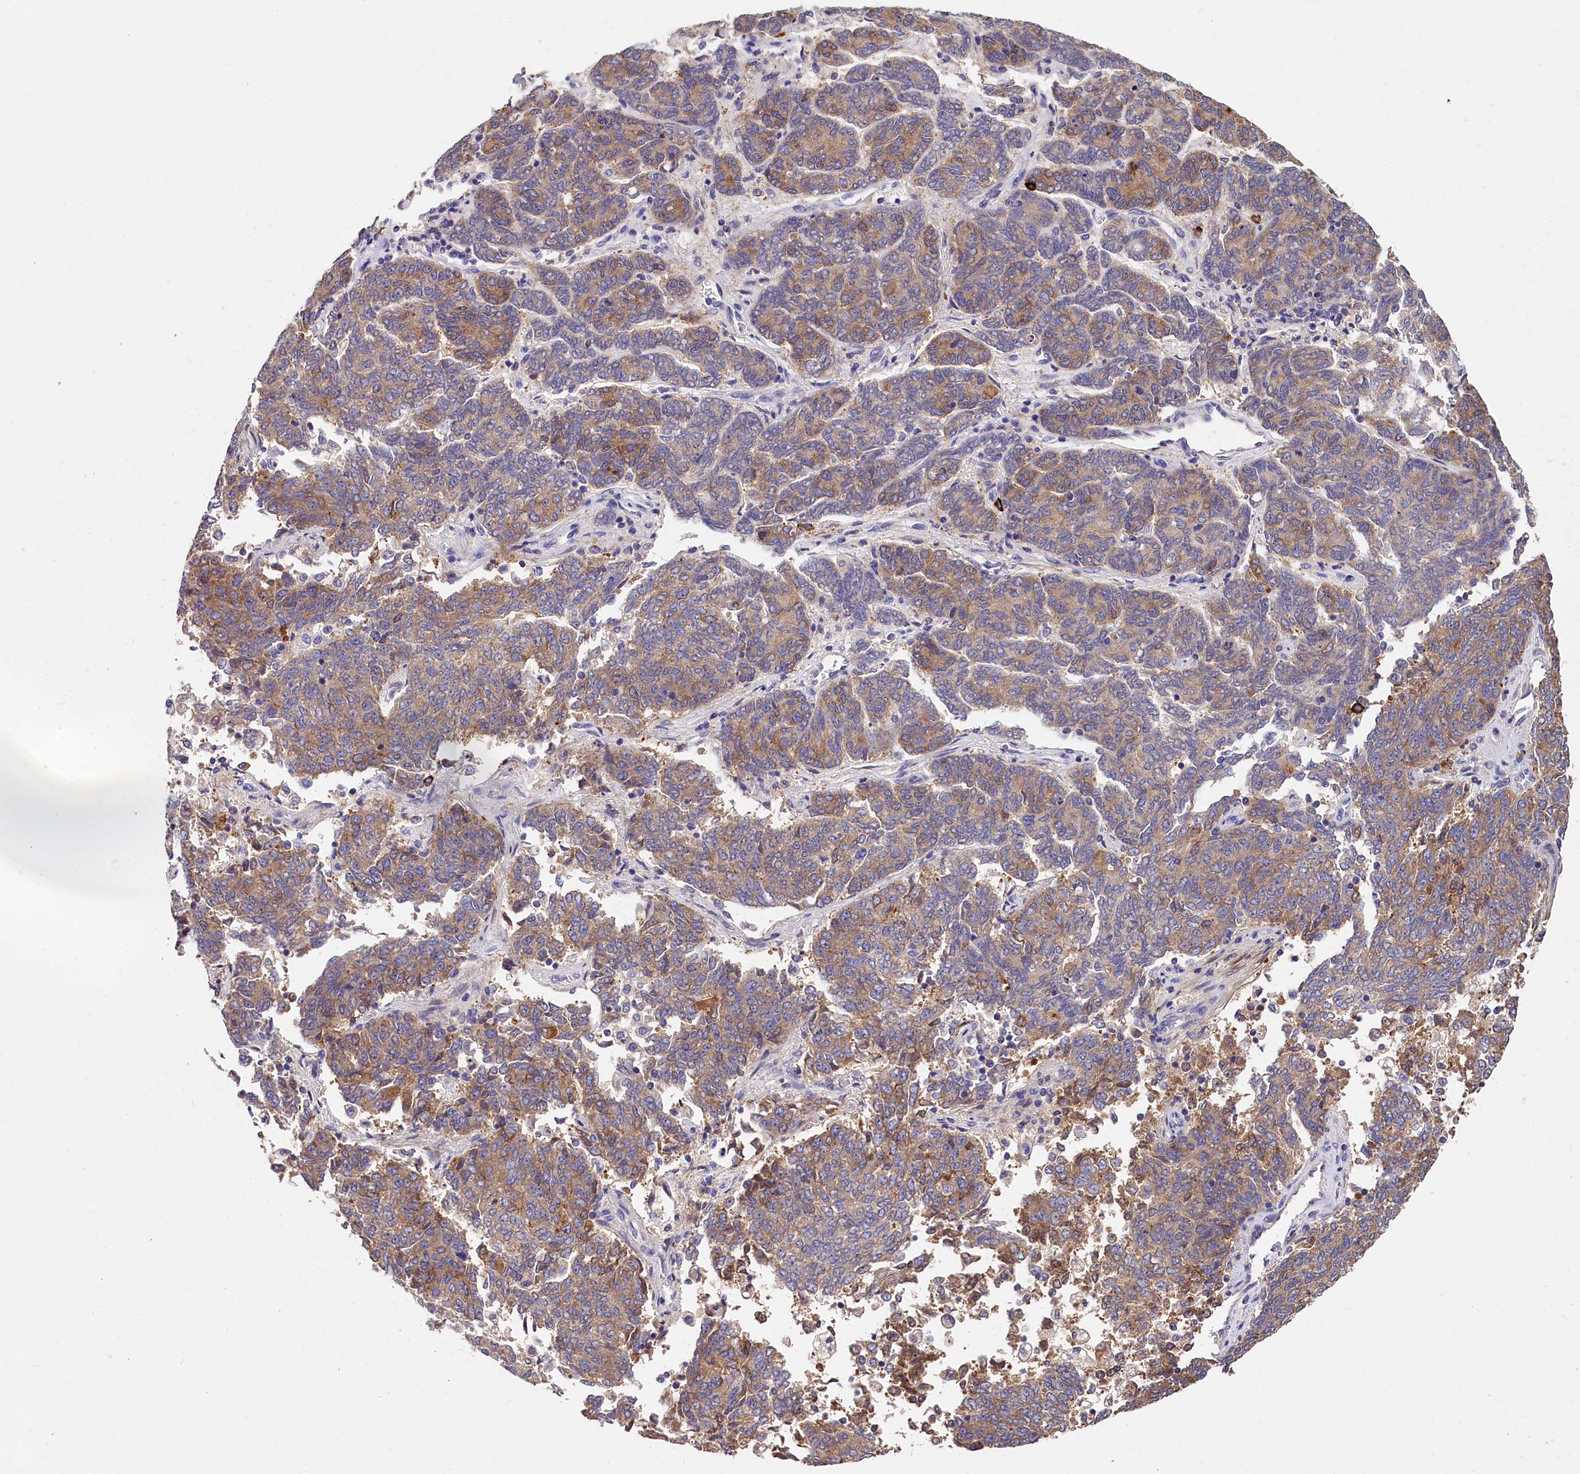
{"staining": {"intensity": "moderate", "quantity": ">75%", "location": "cytoplasmic/membranous"}, "tissue": "endometrial cancer", "cell_type": "Tumor cells", "image_type": "cancer", "snomed": [{"axis": "morphology", "description": "Adenocarcinoma, NOS"}, {"axis": "topography", "description": "Endometrium"}], "caption": "Tumor cells demonstrate moderate cytoplasmic/membranous staining in approximately >75% of cells in adenocarcinoma (endometrial).", "gene": "EPS8L2", "patient": {"sex": "female", "age": 80}}